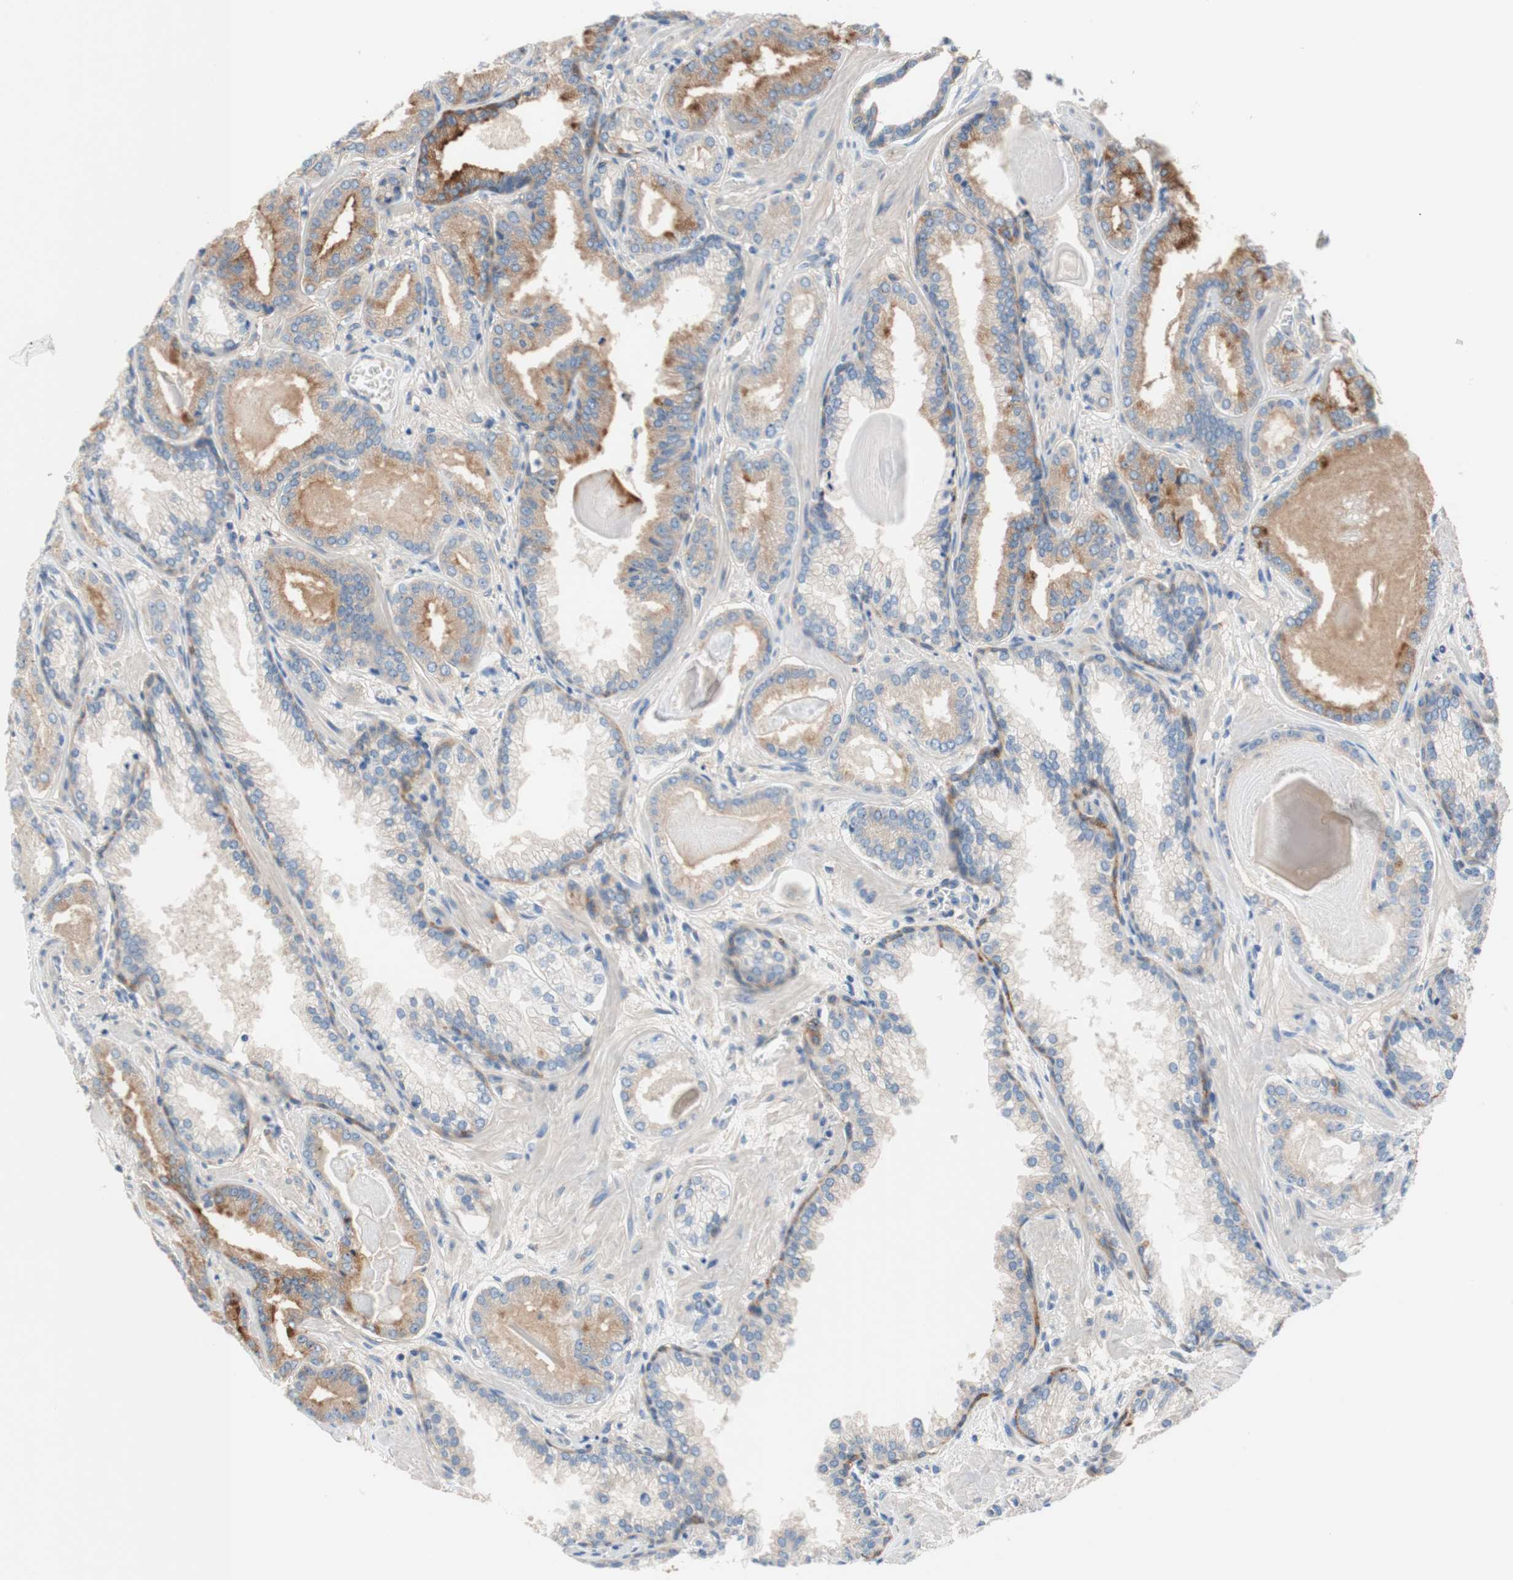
{"staining": {"intensity": "moderate", "quantity": ">75%", "location": "cytoplasmic/membranous"}, "tissue": "prostate cancer", "cell_type": "Tumor cells", "image_type": "cancer", "snomed": [{"axis": "morphology", "description": "Adenocarcinoma, Low grade"}, {"axis": "topography", "description": "Prostate"}], "caption": "The photomicrograph shows immunohistochemical staining of adenocarcinoma (low-grade) (prostate). There is moderate cytoplasmic/membranous positivity is present in about >75% of tumor cells.", "gene": "F3", "patient": {"sex": "male", "age": 59}}